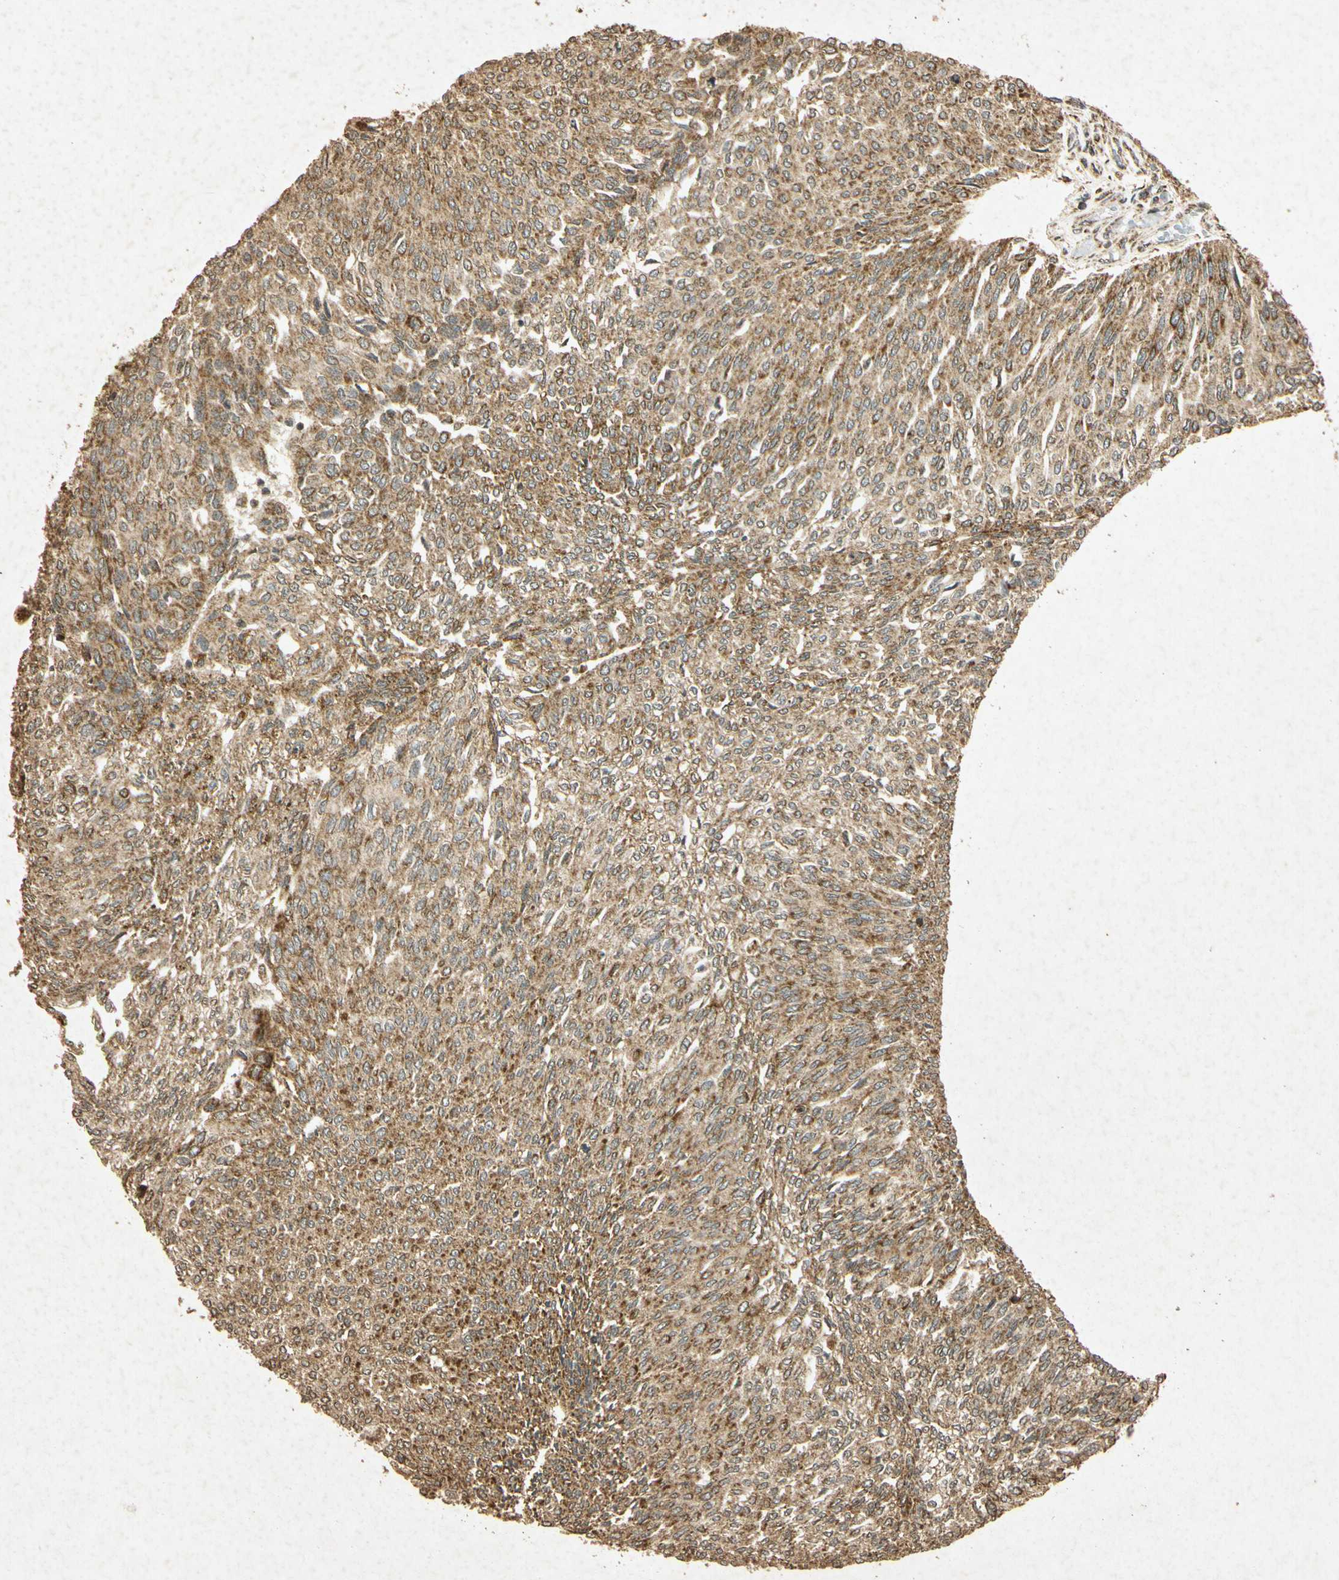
{"staining": {"intensity": "moderate", "quantity": ">75%", "location": "cytoplasmic/membranous"}, "tissue": "urothelial cancer", "cell_type": "Tumor cells", "image_type": "cancer", "snomed": [{"axis": "morphology", "description": "Urothelial carcinoma, Low grade"}, {"axis": "topography", "description": "Urinary bladder"}], "caption": "Urothelial cancer stained for a protein (brown) exhibits moderate cytoplasmic/membranous positive expression in about >75% of tumor cells.", "gene": "PRDX3", "patient": {"sex": "female", "age": 79}}